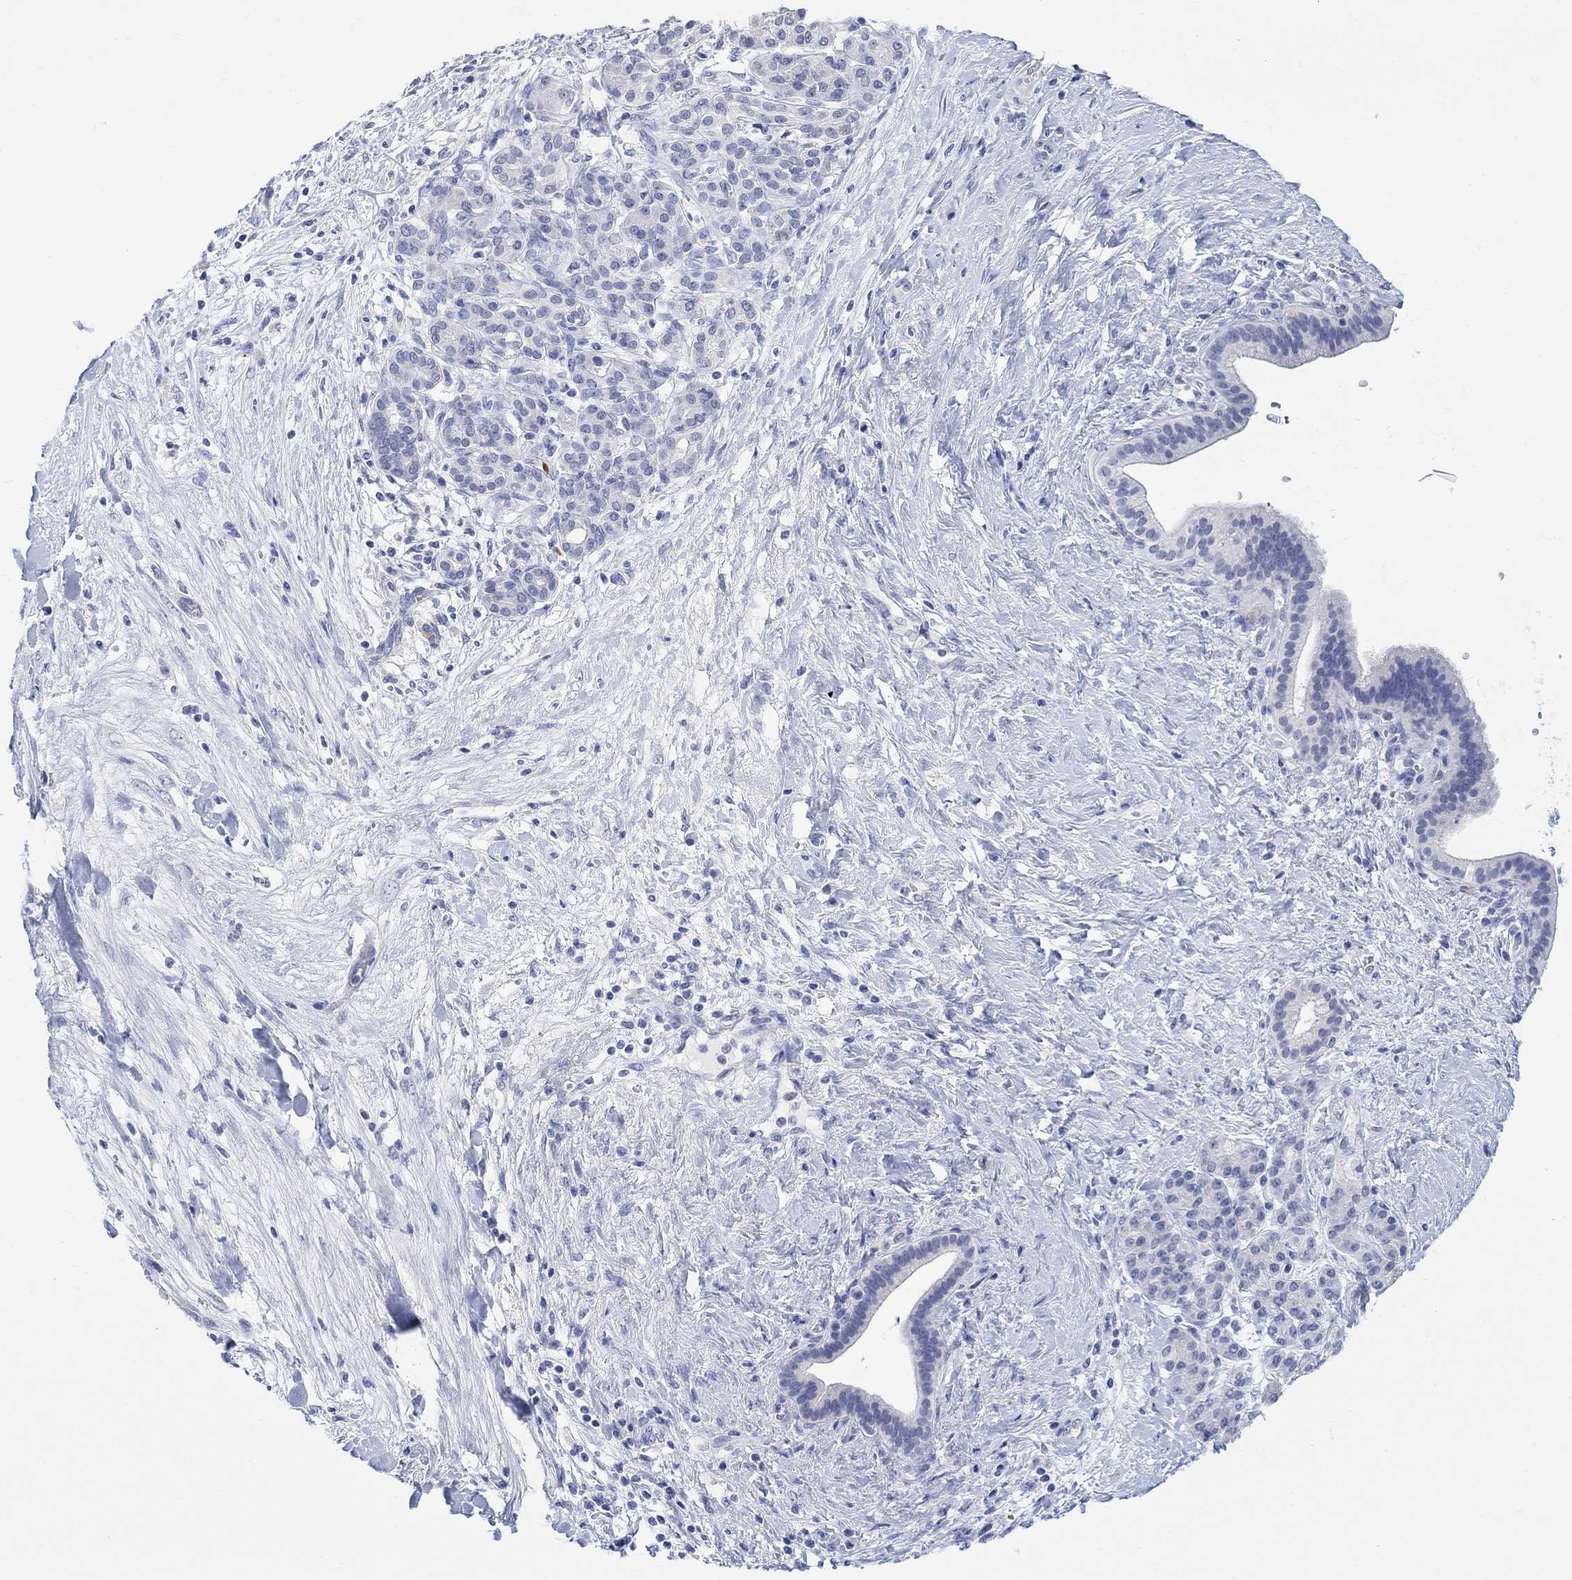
{"staining": {"intensity": "negative", "quantity": "none", "location": "none"}, "tissue": "pancreatic cancer", "cell_type": "Tumor cells", "image_type": "cancer", "snomed": [{"axis": "morphology", "description": "Adenocarcinoma, NOS"}, {"axis": "topography", "description": "Pancreas"}], "caption": "IHC image of human pancreatic adenocarcinoma stained for a protein (brown), which displays no staining in tumor cells. Nuclei are stained in blue.", "gene": "FBP2", "patient": {"sex": "male", "age": 44}}